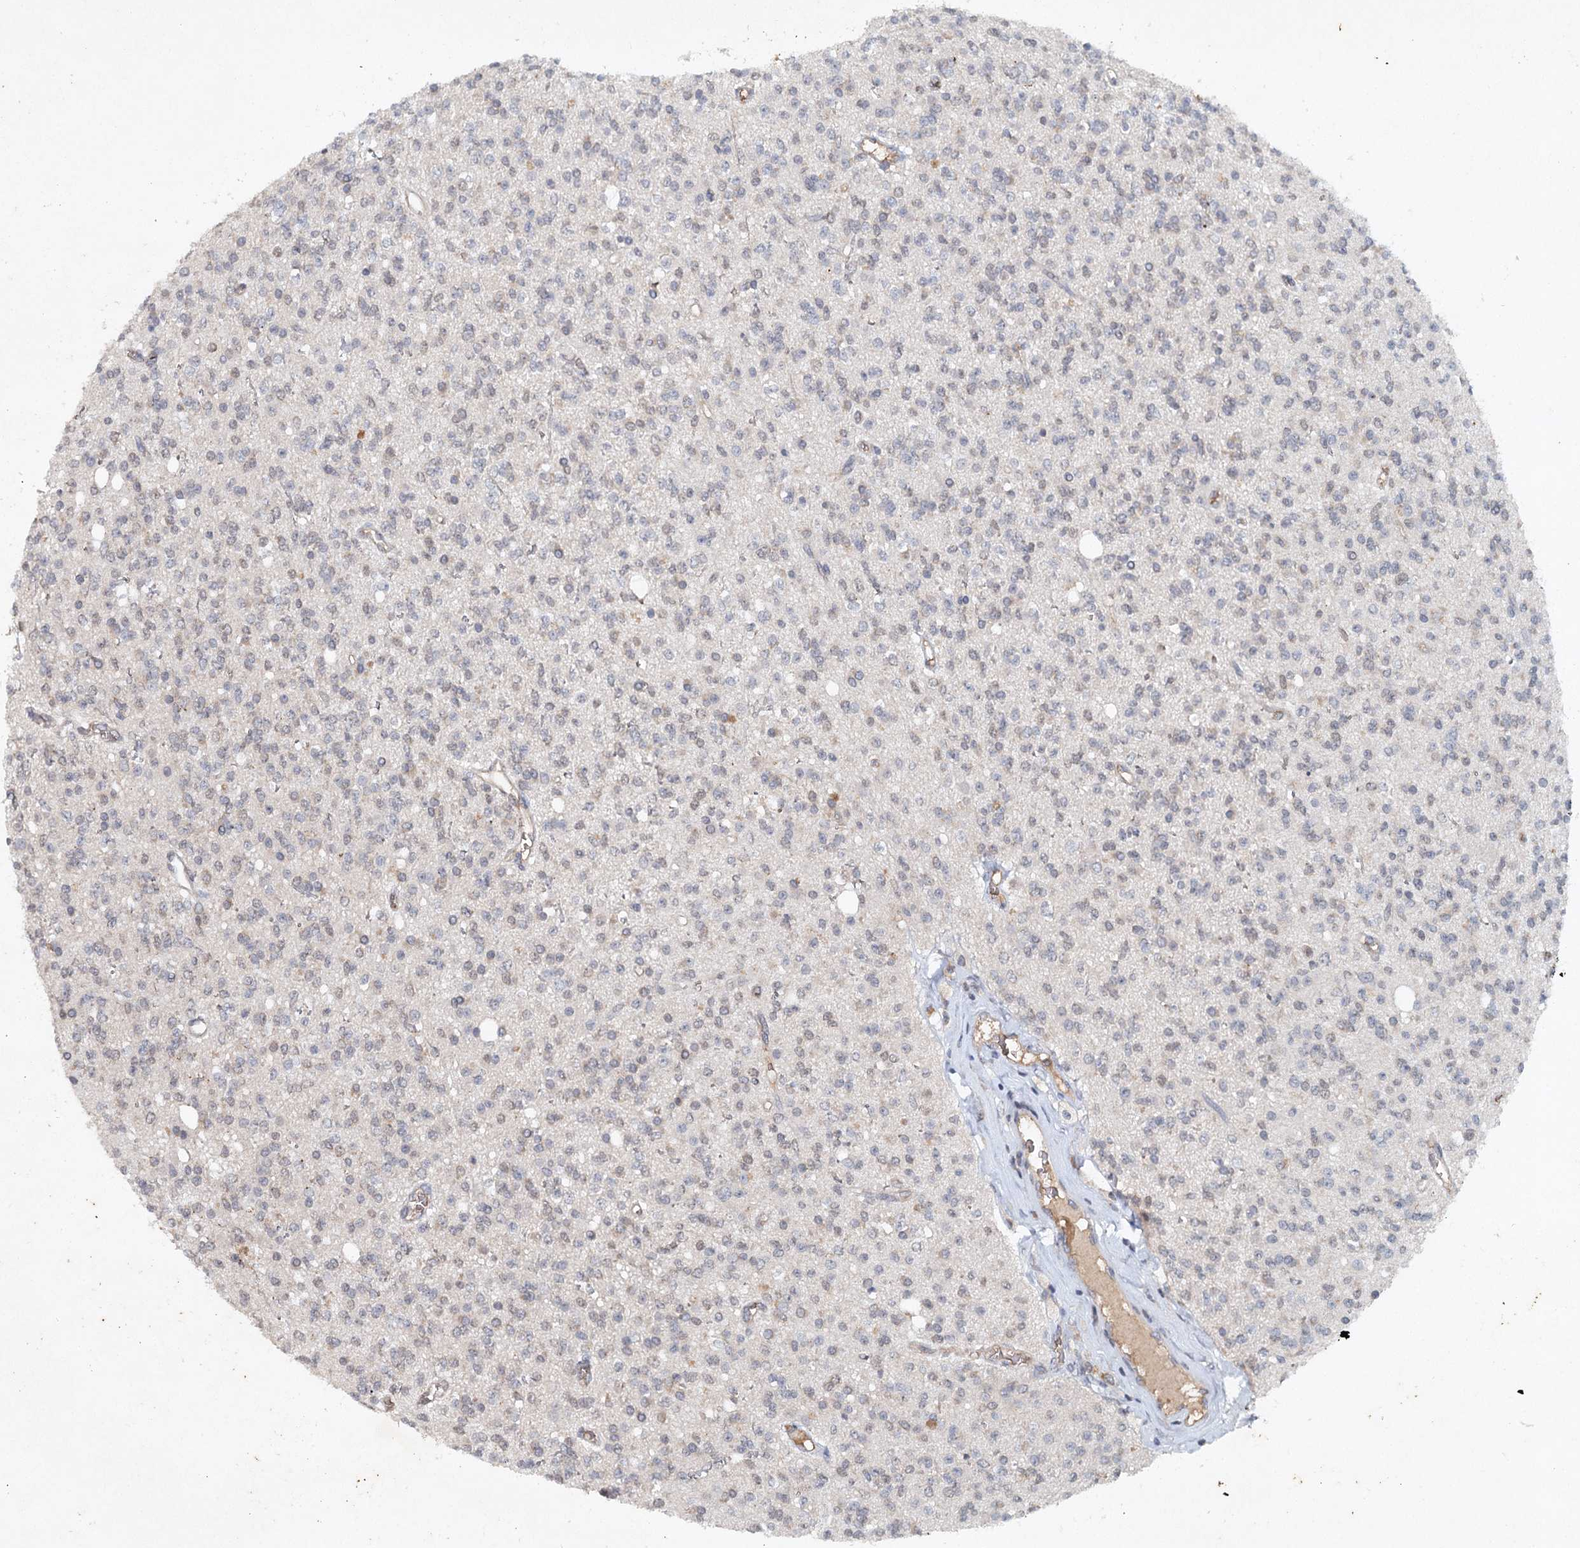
{"staining": {"intensity": "negative", "quantity": "none", "location": "none"}, "tissue": "glioma", "cell_type": "Tumor cells", "image_type": "cancer", "snomed": [{"axis": "morphology", "description": "Glioma, malignant, High grade"}, {"axis": "topography", "description": "Brain"}], "caption": "Micrograph shows no significant protein positivity in tumor cells of glioma.", "gene": "SYNPO", "patient": {"sex": "male", "age": 34}}